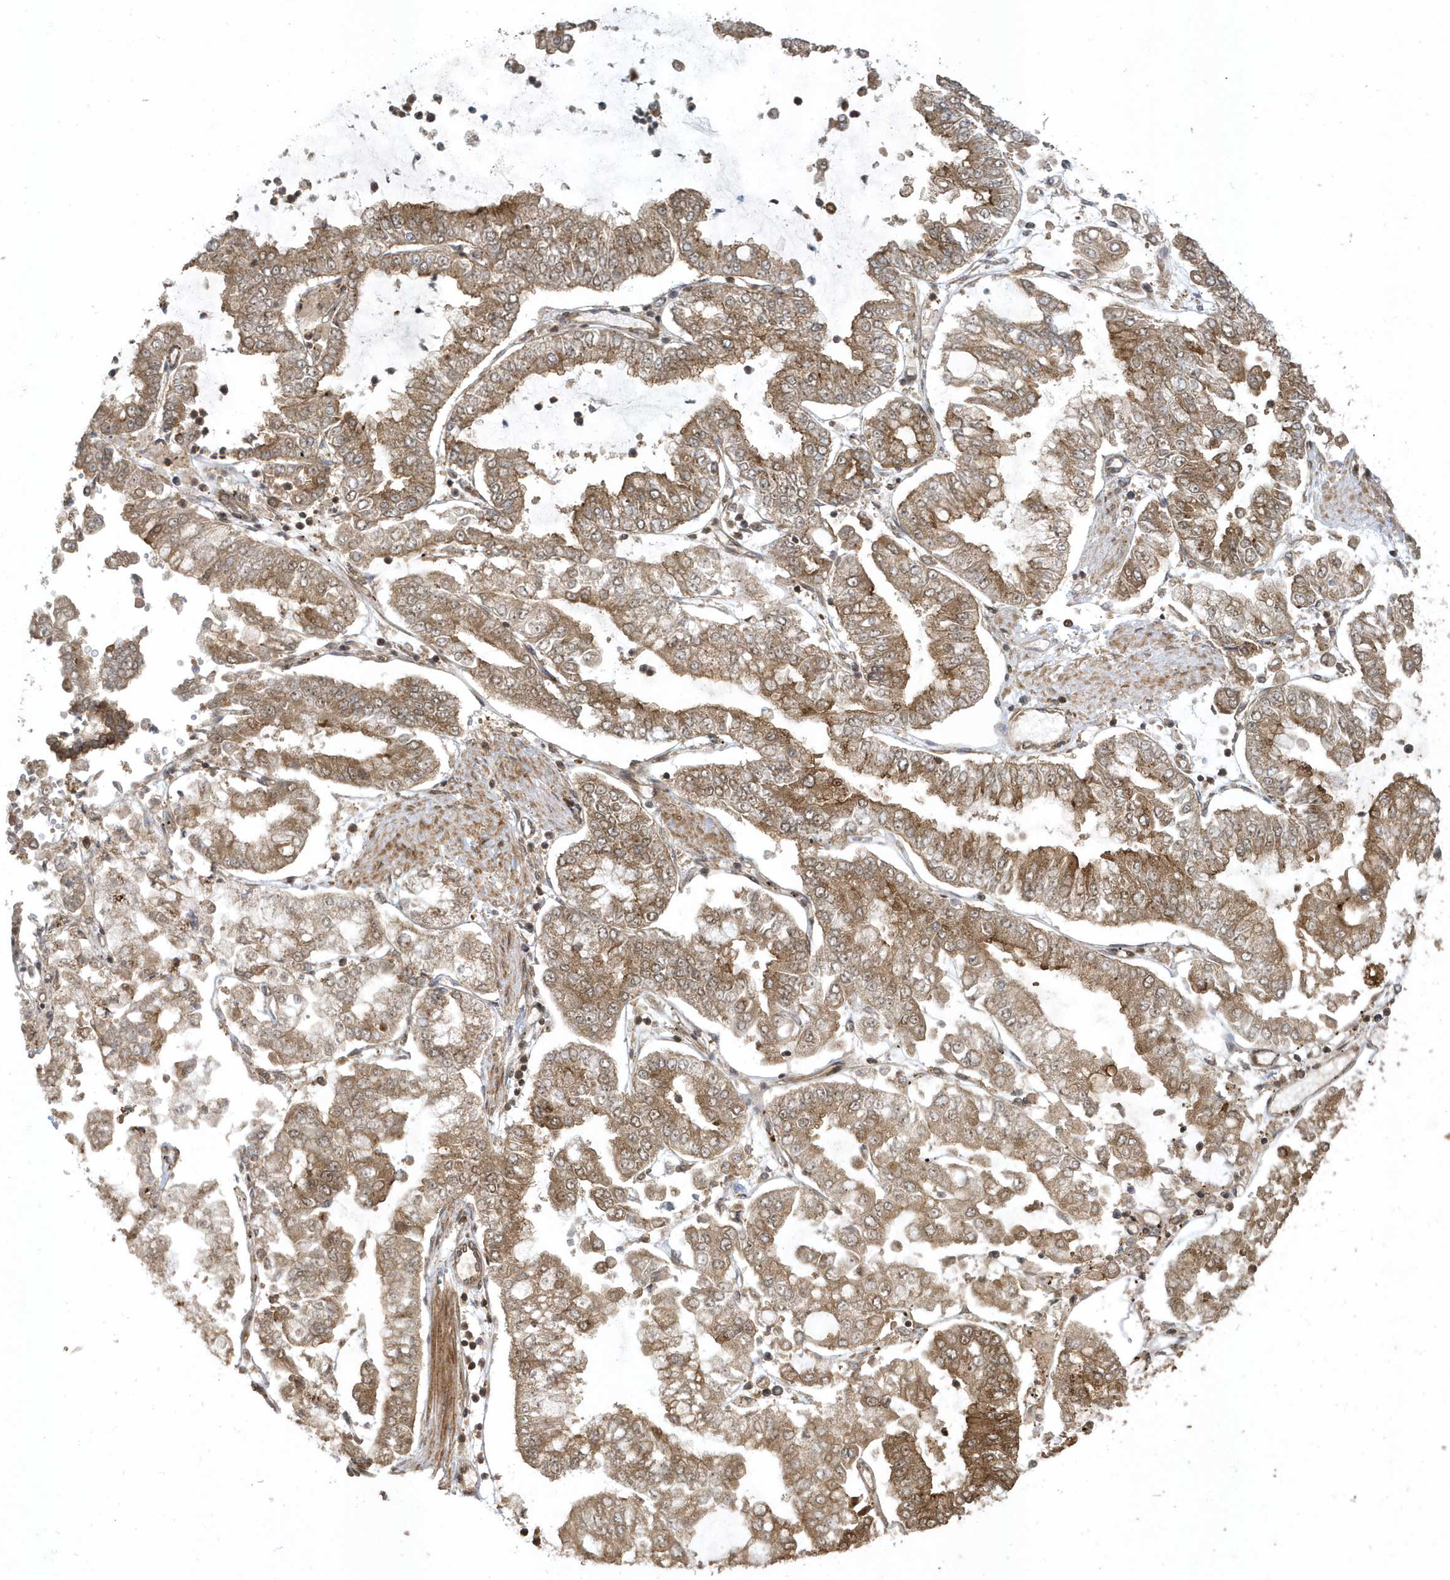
{"staining": {"intensity": "moderate", "quantity": ">75%", "location": "cytoplasmic/membranous"}, "tissue": "stomach cancer", "cell_type": "Tumor cells", "image_type": "cancer", "snomed": [{"axis": "morphology", "description": "Adenocarcinoma, NOS"}, {"axis": "topography", "description": "Stomach"}], "caption": "An IHC histopathology image of neoplastic tissue is shown. Protein staining in brown shows moderate cytoplasmic/membranous positivity in stomach cancer within tumor cells.", "gene": "STAMBP", "patient": {"sex": "male", "age": 76}}